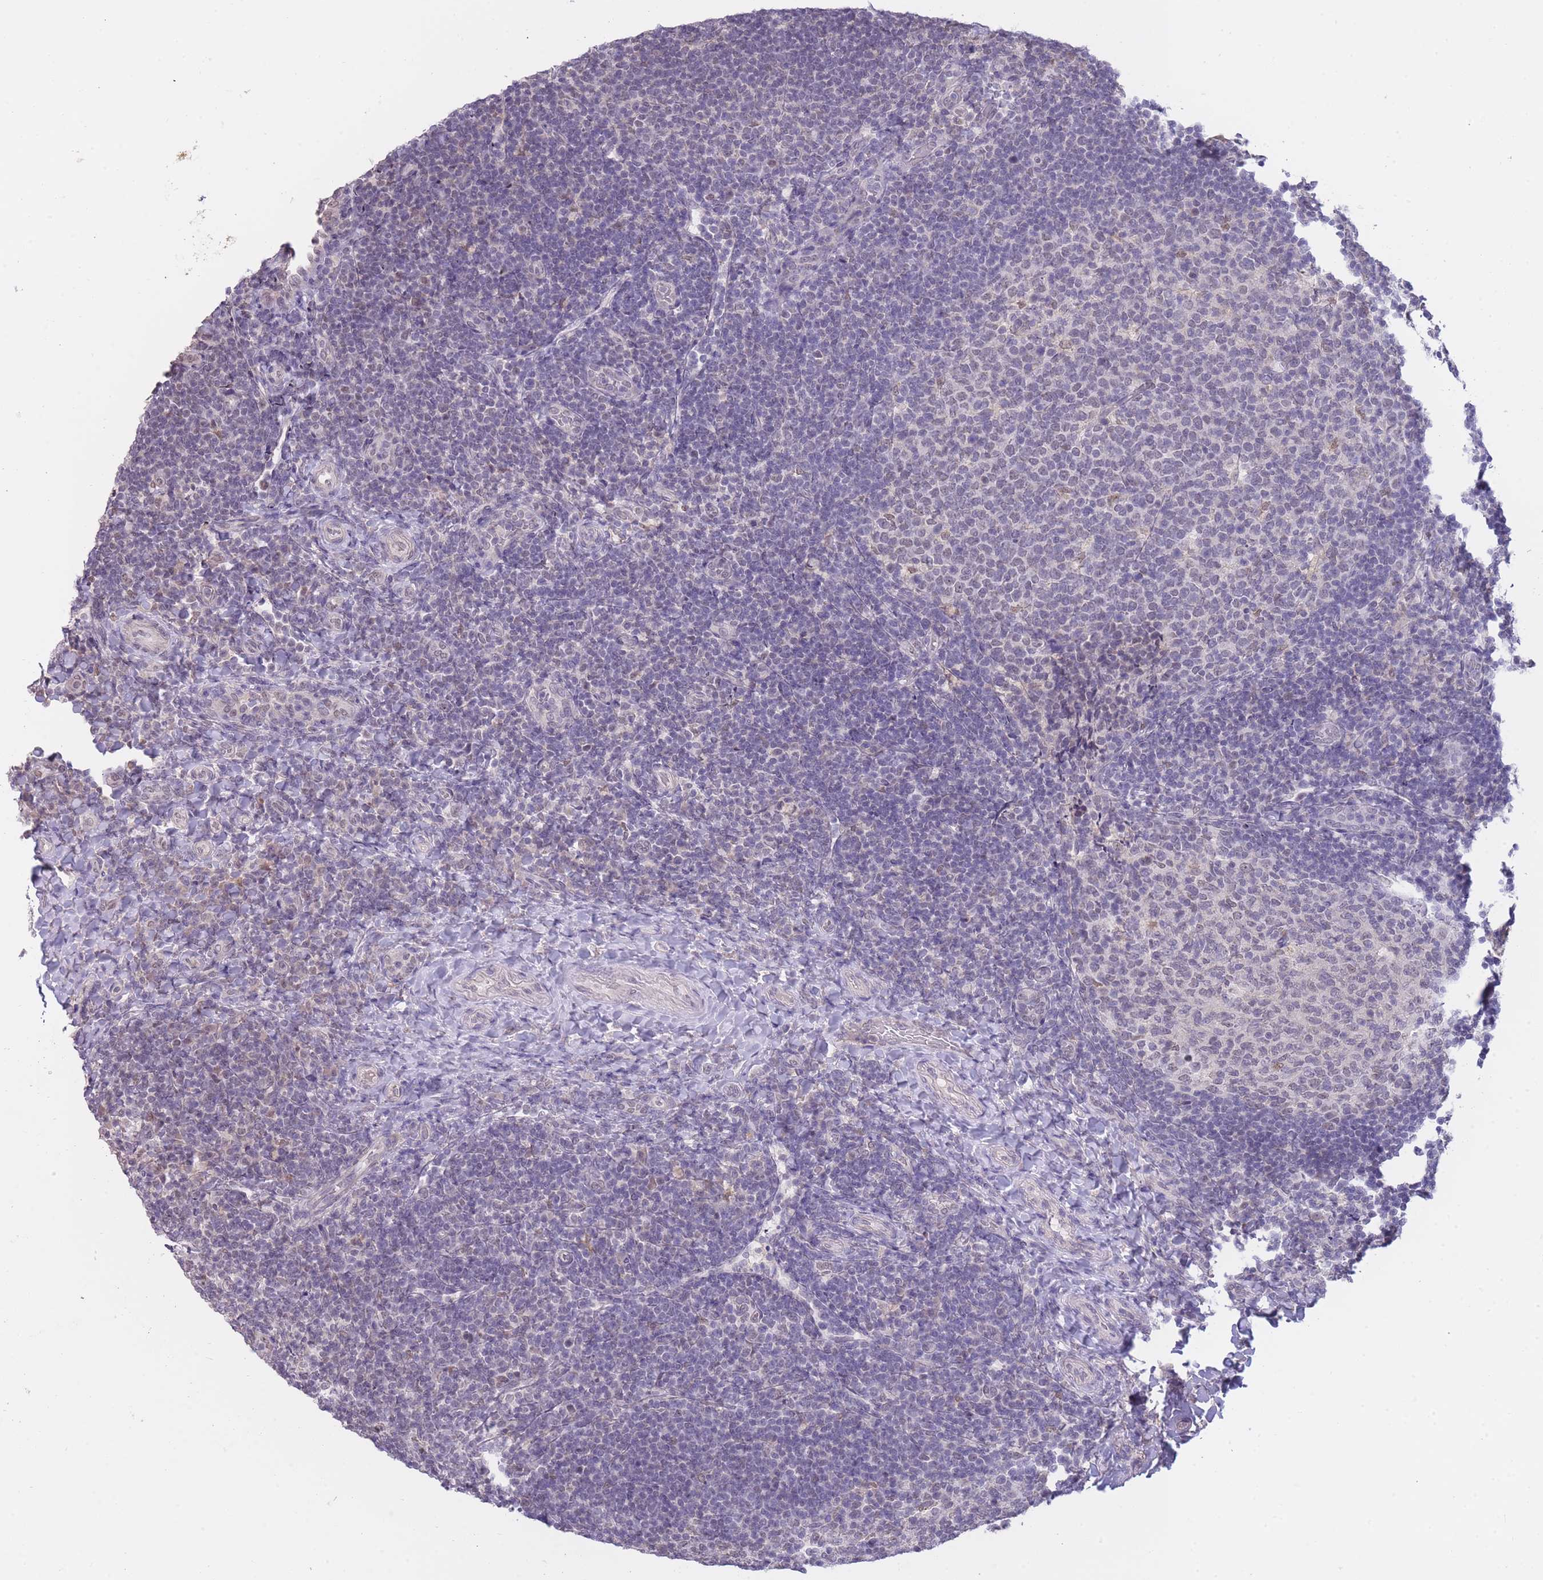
{"staining": {"intensity": "weak", "quantity": "<25%", "location": "nuclear"}, "tissue": "tonsil", "cell_type": "Germinal center cells", "image_type": "normal", "snomed": [{"axis": "morphology", "description": "Normal tissue, NOS"}, {"axis": "topography", "description": "Tonsil"}], "caption": "The immunohistochemistry (IHC) histopathology image has no significant positivity in germinal center cells of tonsil. Nuclei are stained in blue.", "gene": "GOLGA6L1", "patient": {"sex": "female", "age": 10}}